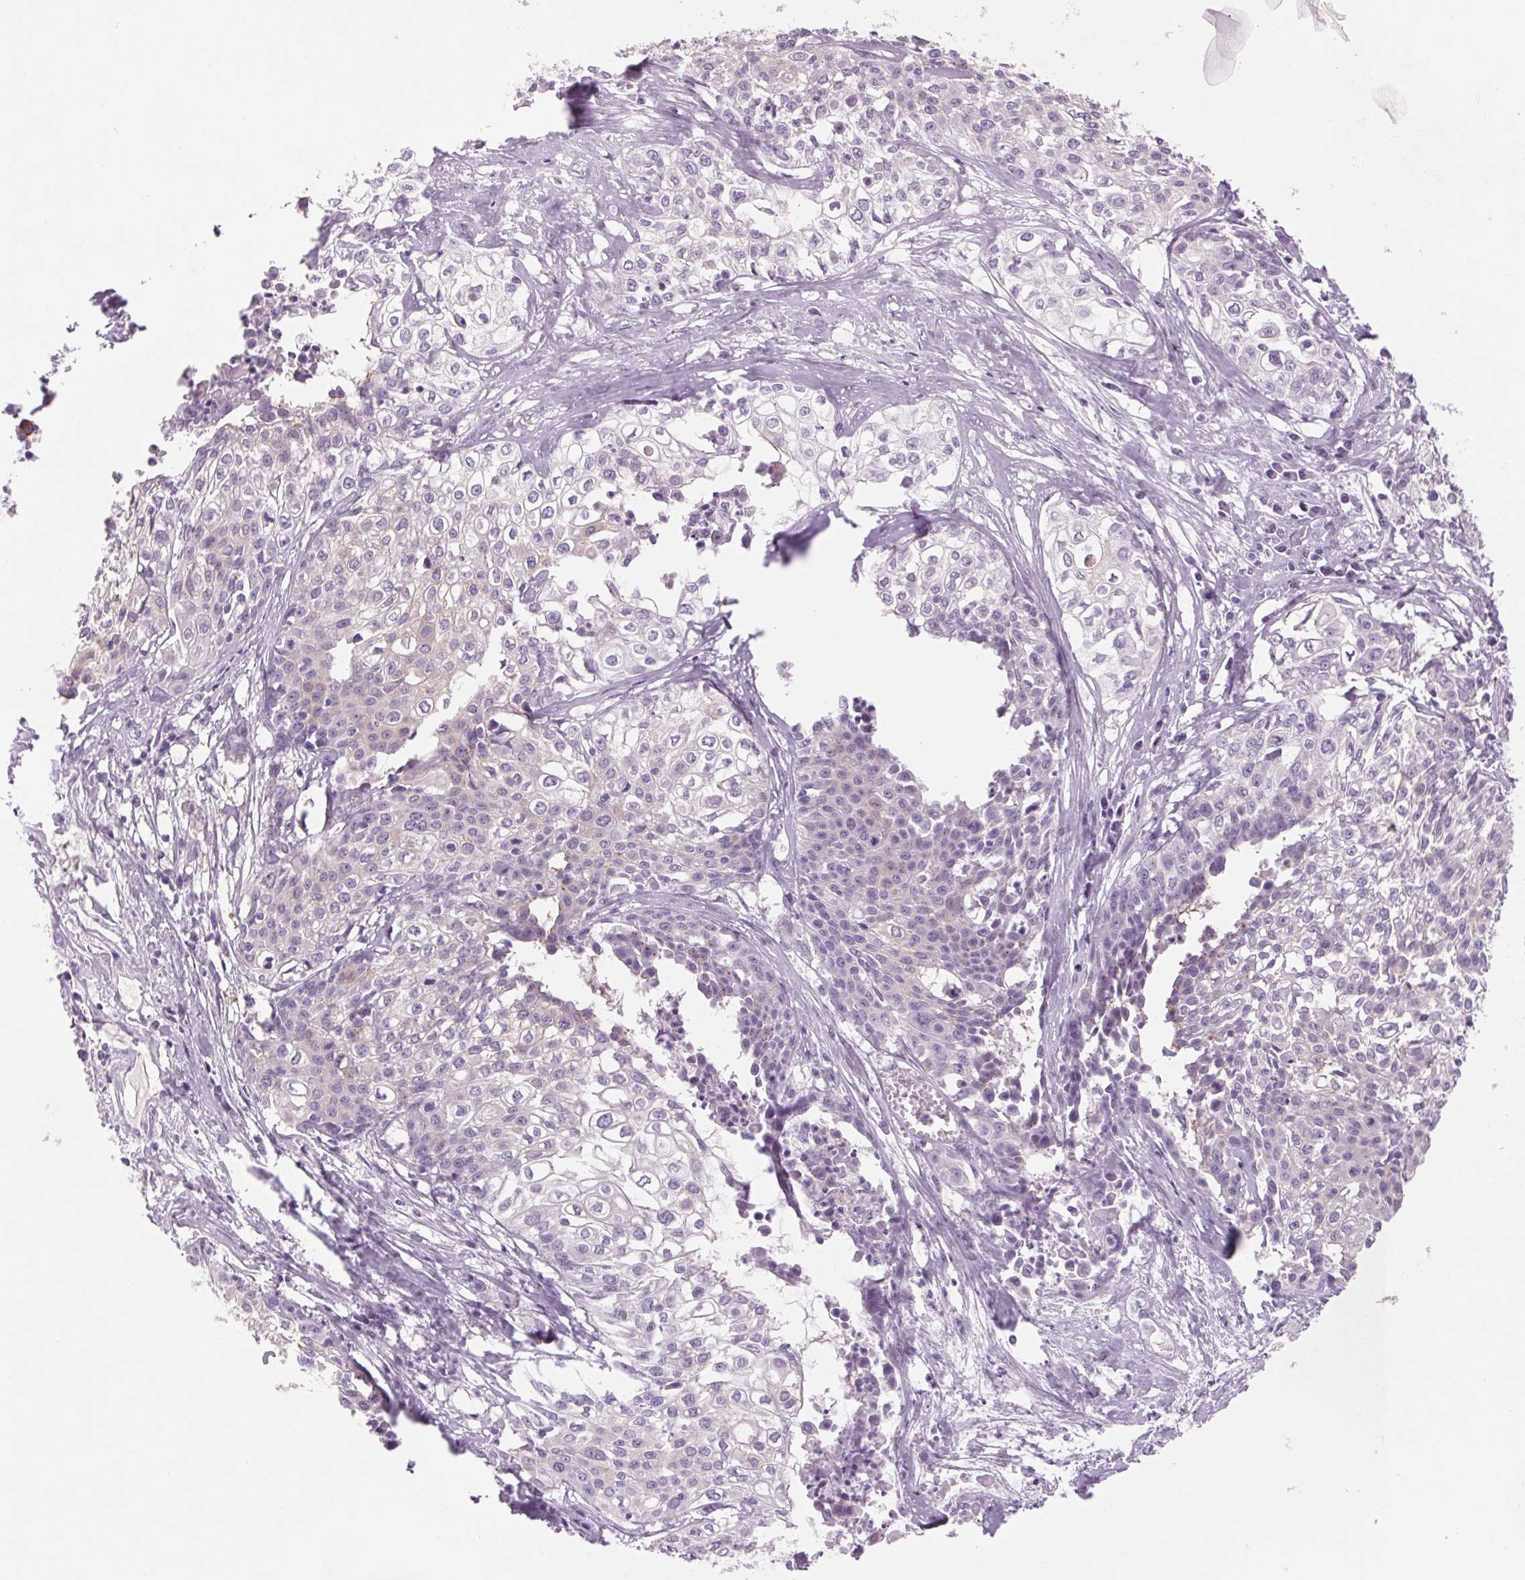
{"staining": {"intensity": "negative", "quantity": "none", "location": "none"}, "tissue": "cervical cancer", "cell_type": "Tumor cells", "image_type": "cancer", "snomed": [{"axis": "morphology", "description": "Squamous cell carcinoma, NOS"}, {"axis": "topography", "description": "Cervix"}], "caption": "Tumor cells are negative for protein expression in human cervical cancer.", "gene": "RPTN", "patient": {"sex": "female", "age": 39}}